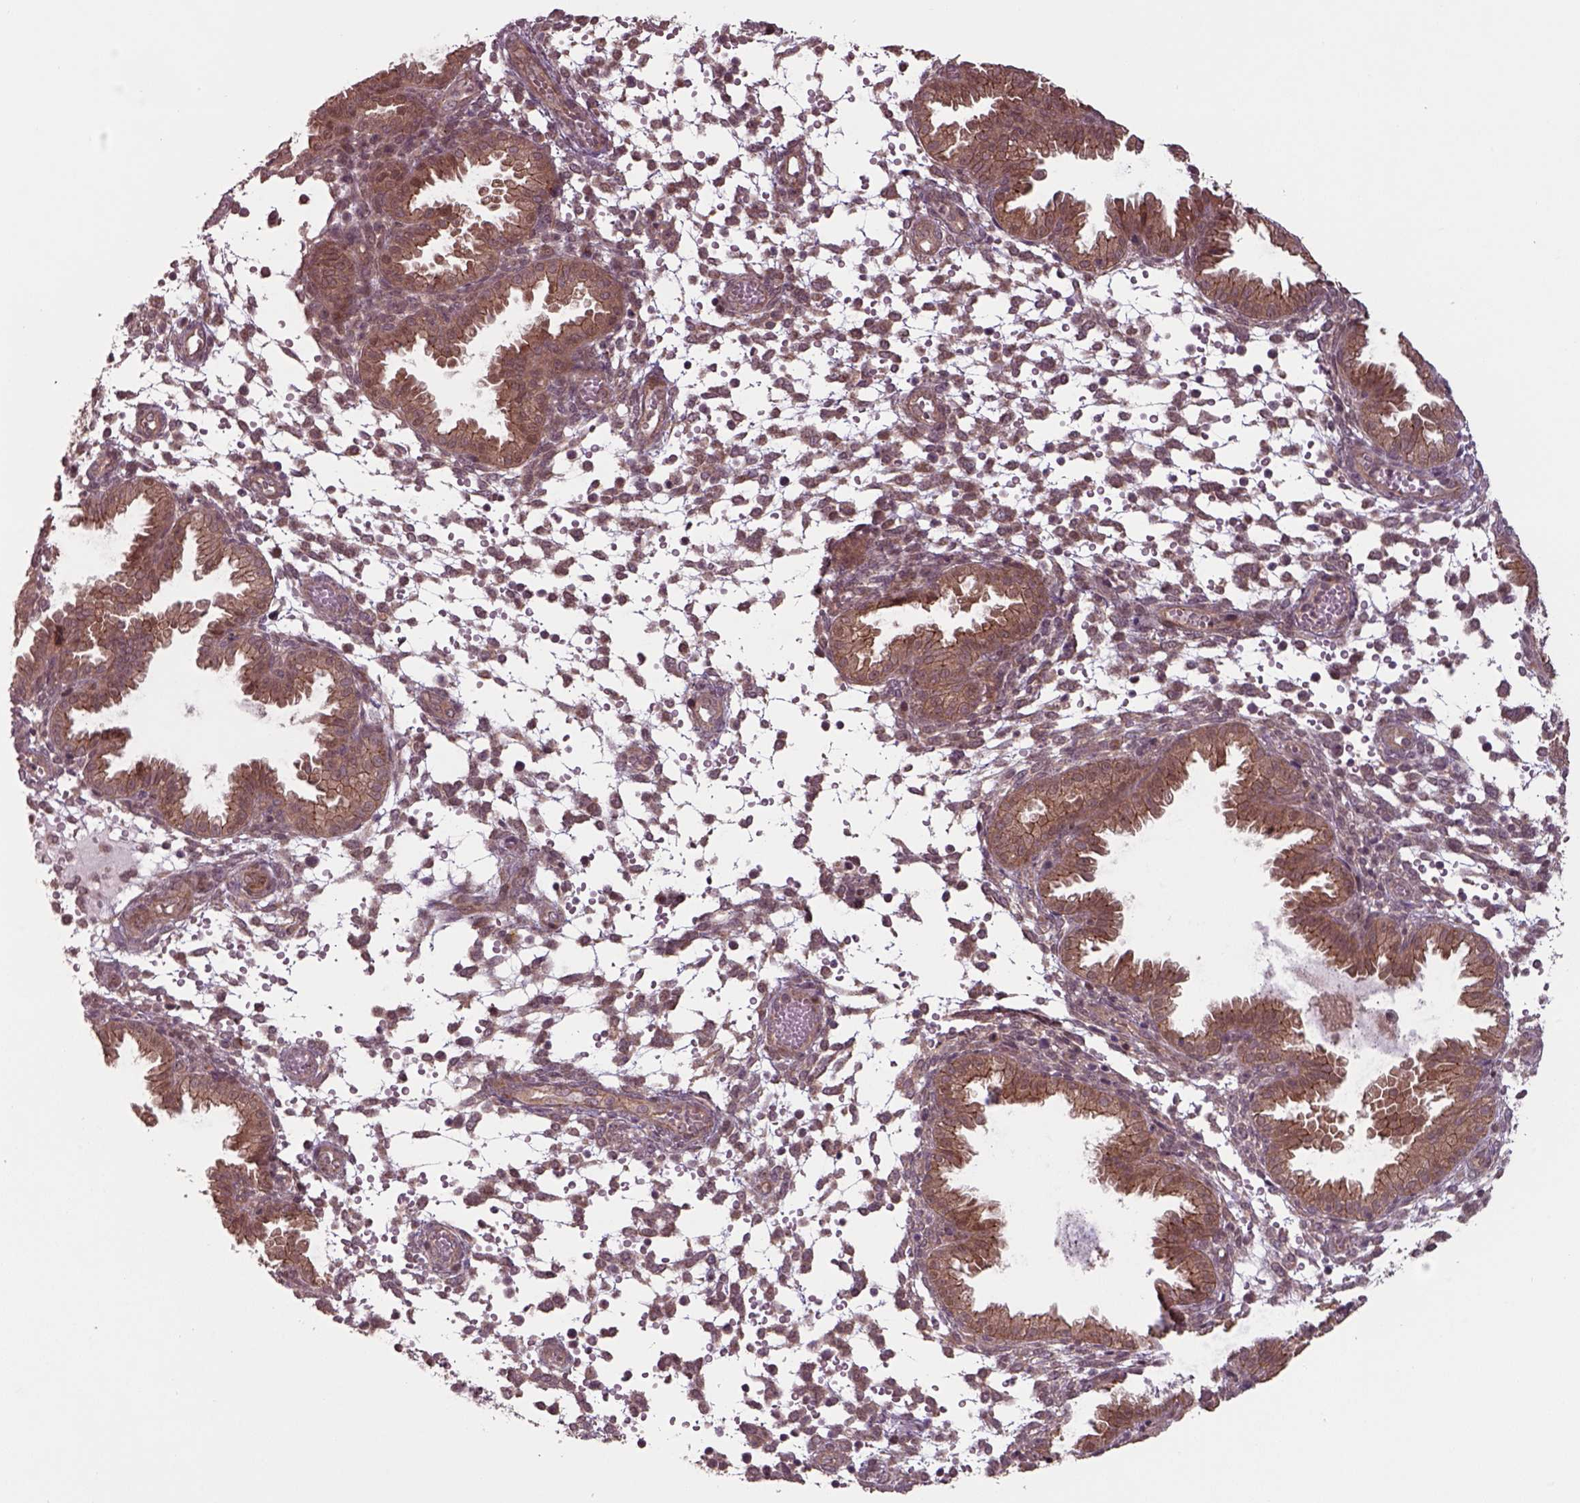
{"staining": {"intensity": "moderate", "quantity": ">75%", "location": "cytoplasmic/membranous"}, "tissue": "endometrium", "cell_type": "Cells in endometrial stroma", "image_type": "normal", "snomed": [{"axis": "morphology", "description": "Normal tissue, NOS"}, {"axis": "topography", "description": "Endometrium"}], "caption": "Immunohistochemistry micrograph of unremarkable human endometrium stained for a protein (brown), which demonstrates medium levels of moderate cytoplasmic/membranous staining in about >75% of cells in endometrial stroma.", "gene": "CHMP3", "patient": {"sex": "female", "age": 33}}